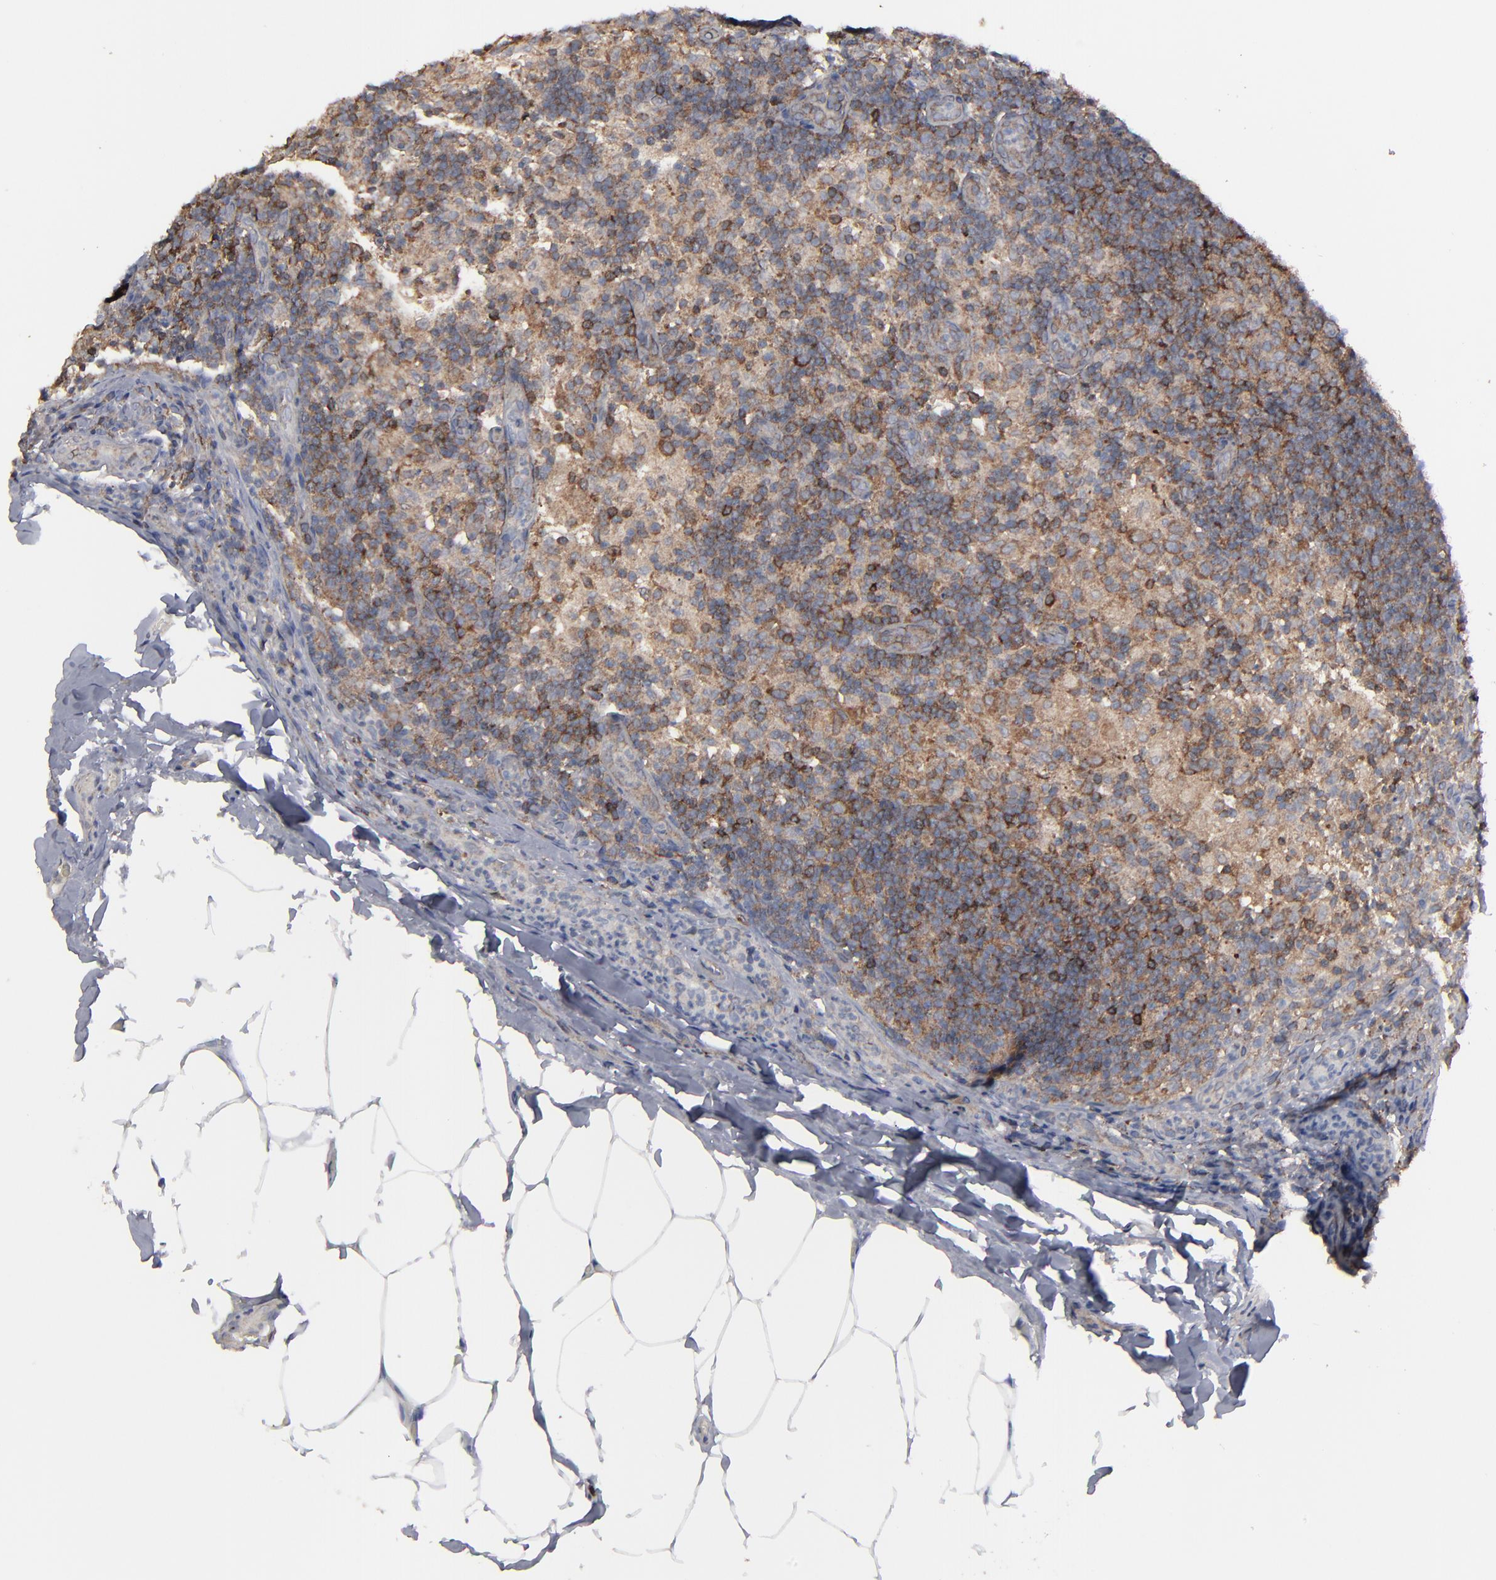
{"staining": {"intensity": "moderate", "quantity": ">75%", "location": "cytoplasmic/membranous,nuclear"}, "tissue": "lymph node", "cell_type": "Germinal center cells", "image_type": "normal", "snomed": [{"axis": "morphology", "description": "Normal tissue, NOS"}, {"axis": "morphology", "description": "Inflammation, NOS"}, {"axis": "topography", "description": "Lymph node"}], "caption": "Germinal center cells exhibit medium levels of moderate cytoplasmic/membranous,nuclear expression in about >75% of cells in unremarkable human lymph node.", "gene": "KIAA2026", "patient": {"sex": "male", "age": 46}}